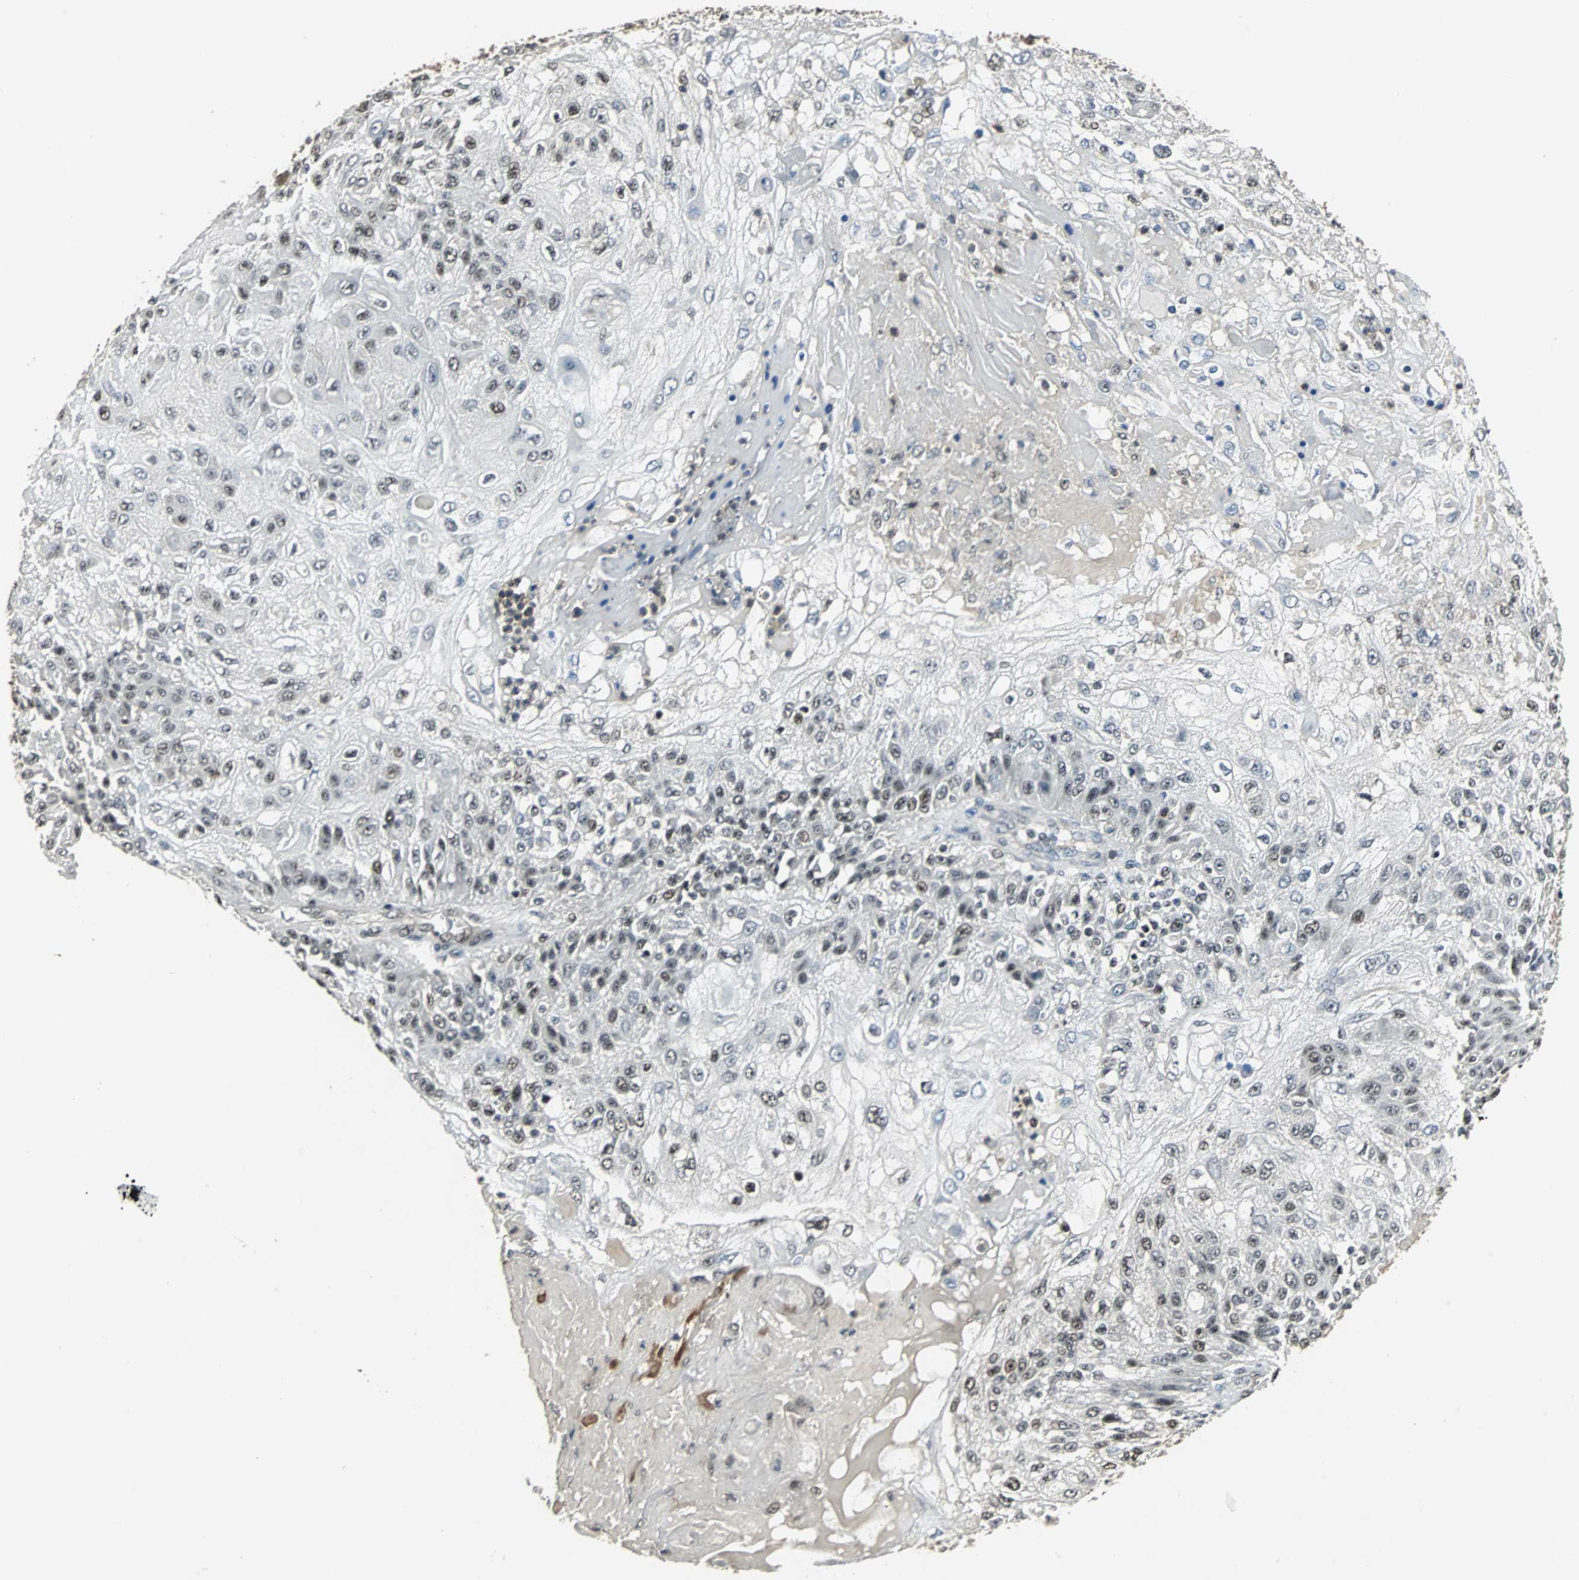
{"staining": {"intensity": "moderate", "quantity": "25%-75%", "location": "nuclear"}, "tissue": "skin cancer", "cell_type": "Tumor cells", "image_type": "cancer", "snomed": [{"axis": "morphology", "description": "Normal tissue, NOS"}, {"axis": "morphology", "description": "Squamous cell carcinoma, NOS"}, {"axis": "topography", "description": "Skin"}], "caption": "Immunohistochemical staining of human squamous cell carcinoma (skin) demonstrates medium levels of moderate nuclear staining in about 25%-75% of tumor cells. (DAB = brown stain, brightfield microscopy at high magnification).", "gene": "MED4", "patient": {"sex": "female", "age": 83}}